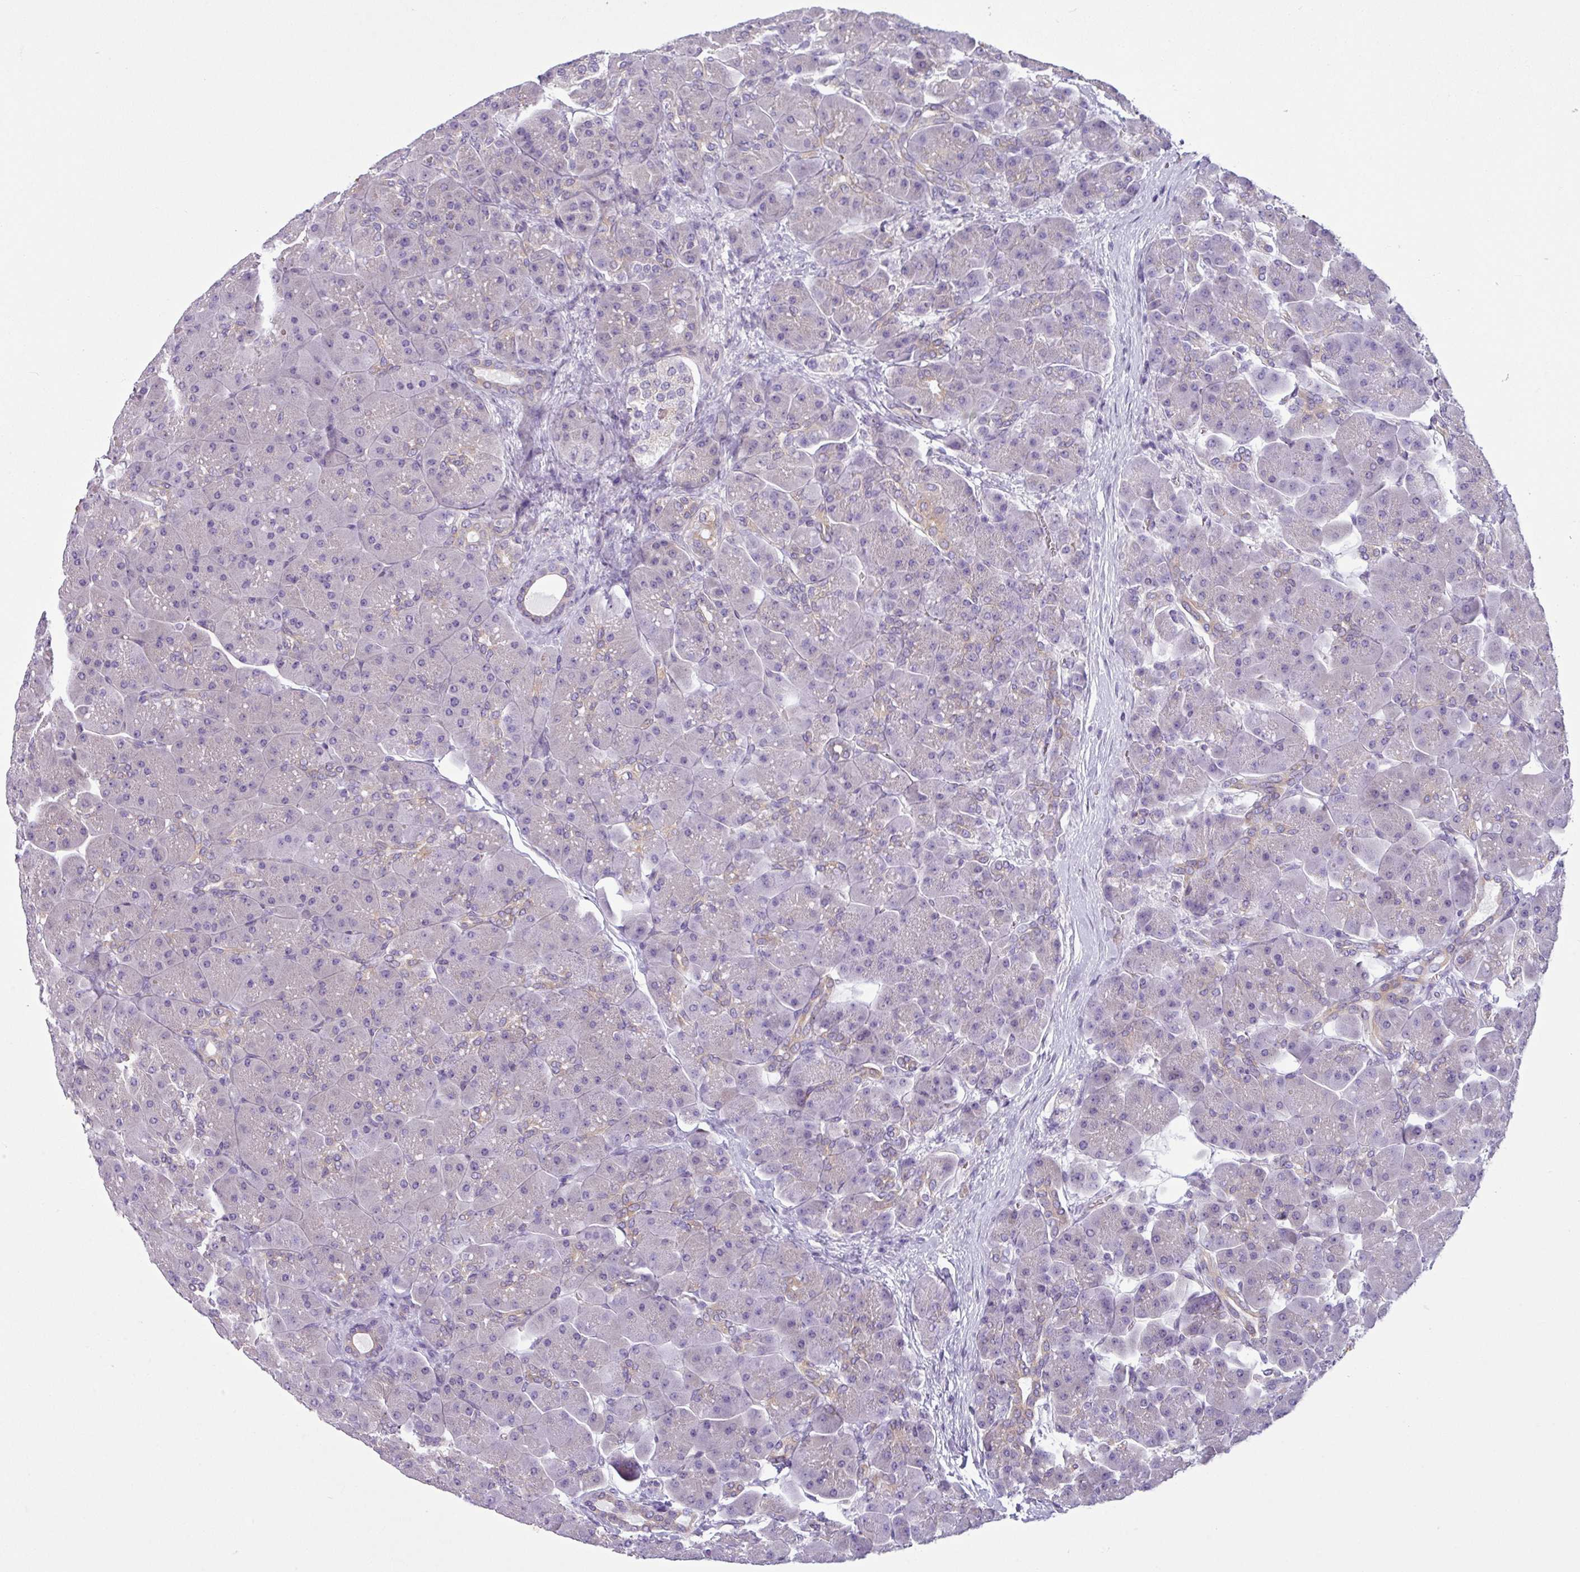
{"staining": {"intensity": "negative", "quantity": "none", "location": "none"}, "tissue": "pancreas", "cell_type": "Exocrine glandular cells", "image_type": "normal", "snomed": [{"axis": "morphology", "description": "Normal tissue, NOS"}, {"axis": "topography", "description": "Pancreas"}], "caption": "A high-resolution image shows immunohistochemistry staining of normal pancreas, which demonstrates no significant positivity in exocrine glandular cells.", "gene": "TOR1AIP2", "patient": {"sex": "male", "age": 66}}